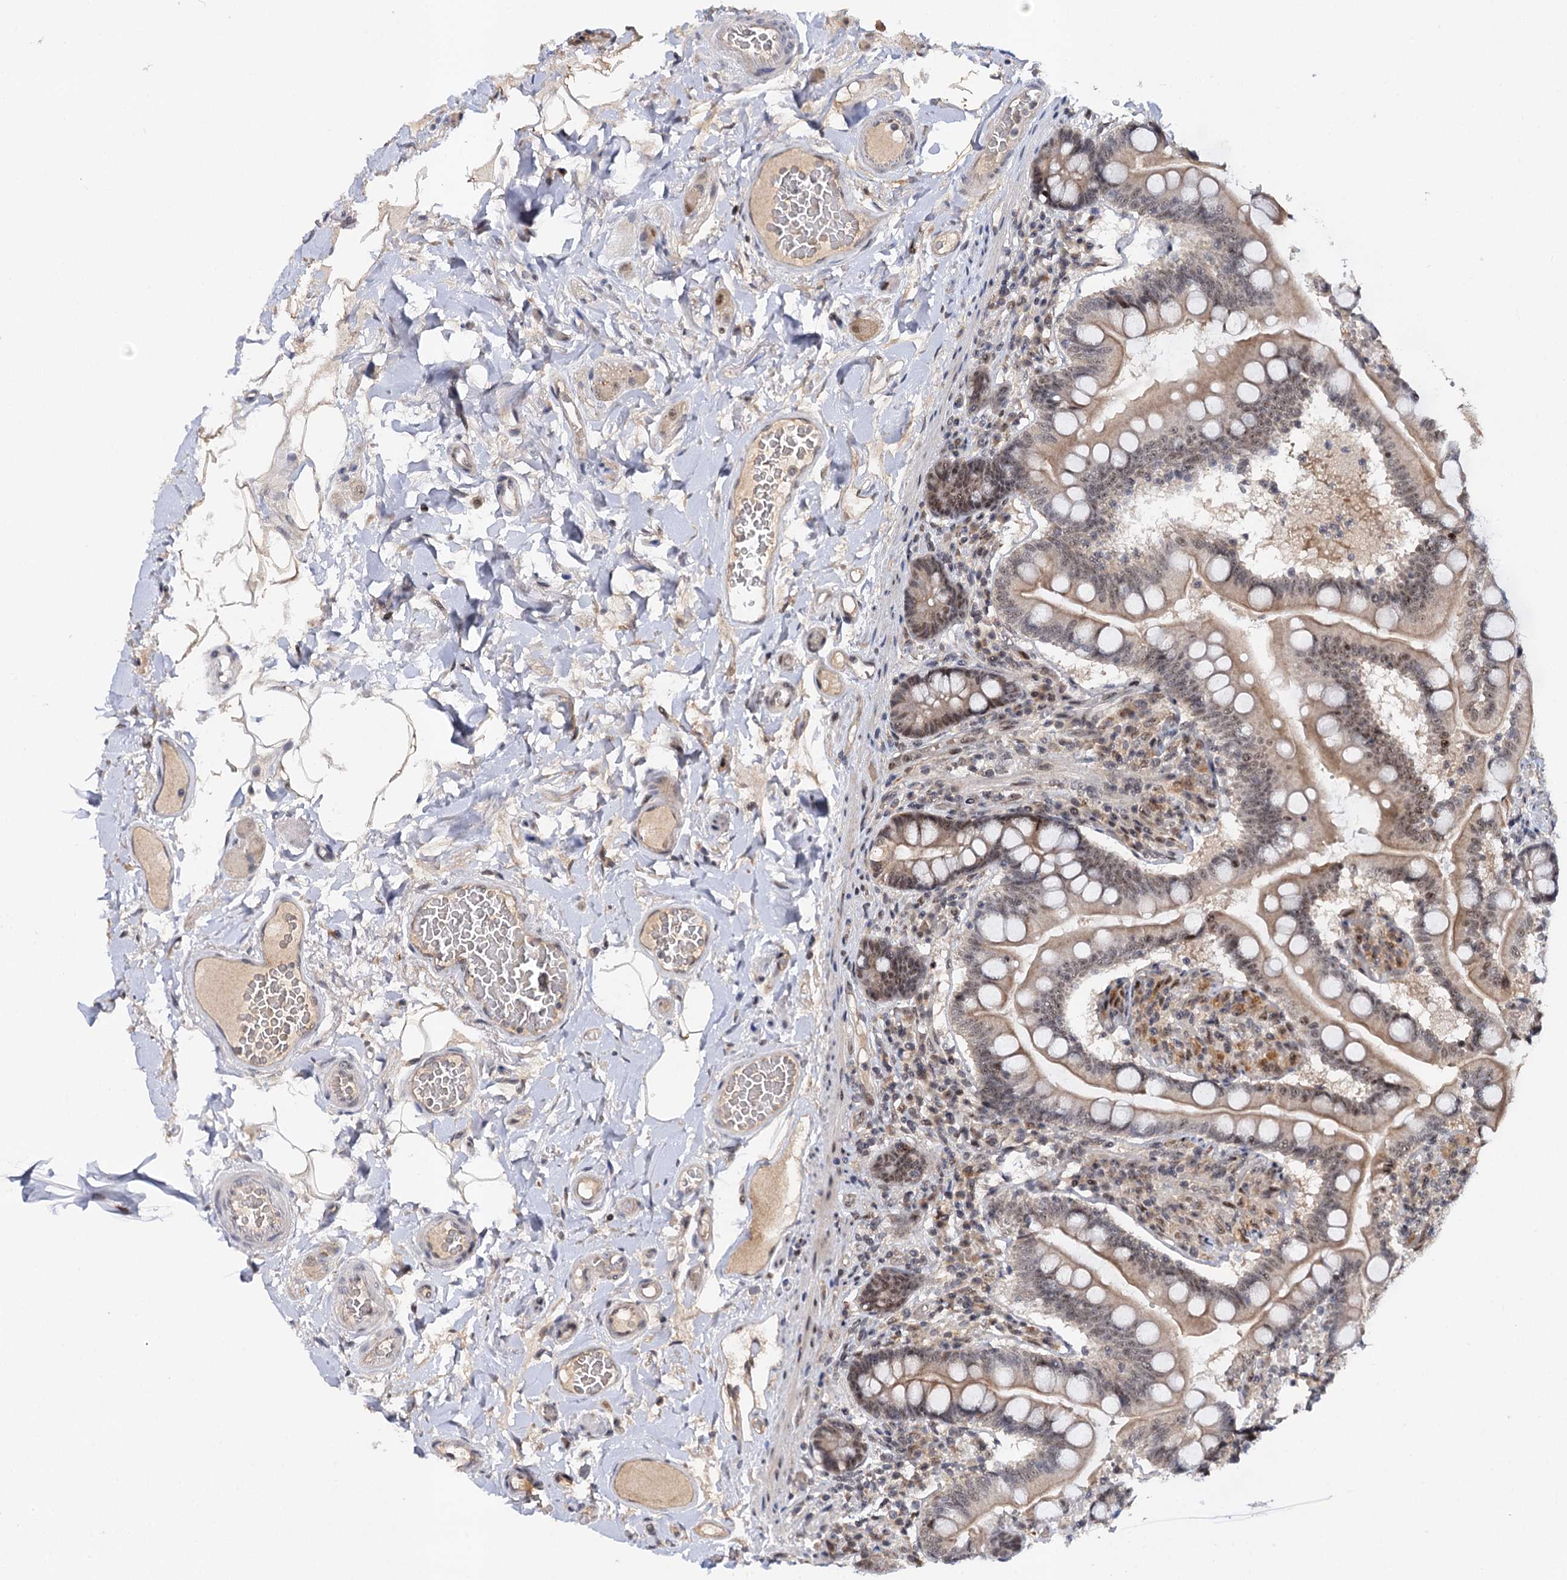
{"staining": {"intensity": "strong", "quantity": "25%-75%", "location": "cytoplasmic/membranous,nuclear"}, "tissue": "small intestine", "cell_type": "Glandular cells", "image_type": "normal", "snomed": [{"axis": "morphology", "description": "Normal tissue, NOS"}, {"axis": "topography", "description": "Small intestine"}], "caption": "Small intestine was stained to show a protein in brown. There is high levels of strong cytoplasmic/membranous,nuclear positivity in about 25%-75% of glandular cells. The staining was performed using DAB to visualize the protein expression in brown, while the nuclei were stained in blue with hematoxylin (Magnification: 20x).", "gene": "BUD13", "patient": {"sex": "female", "age": 64}}